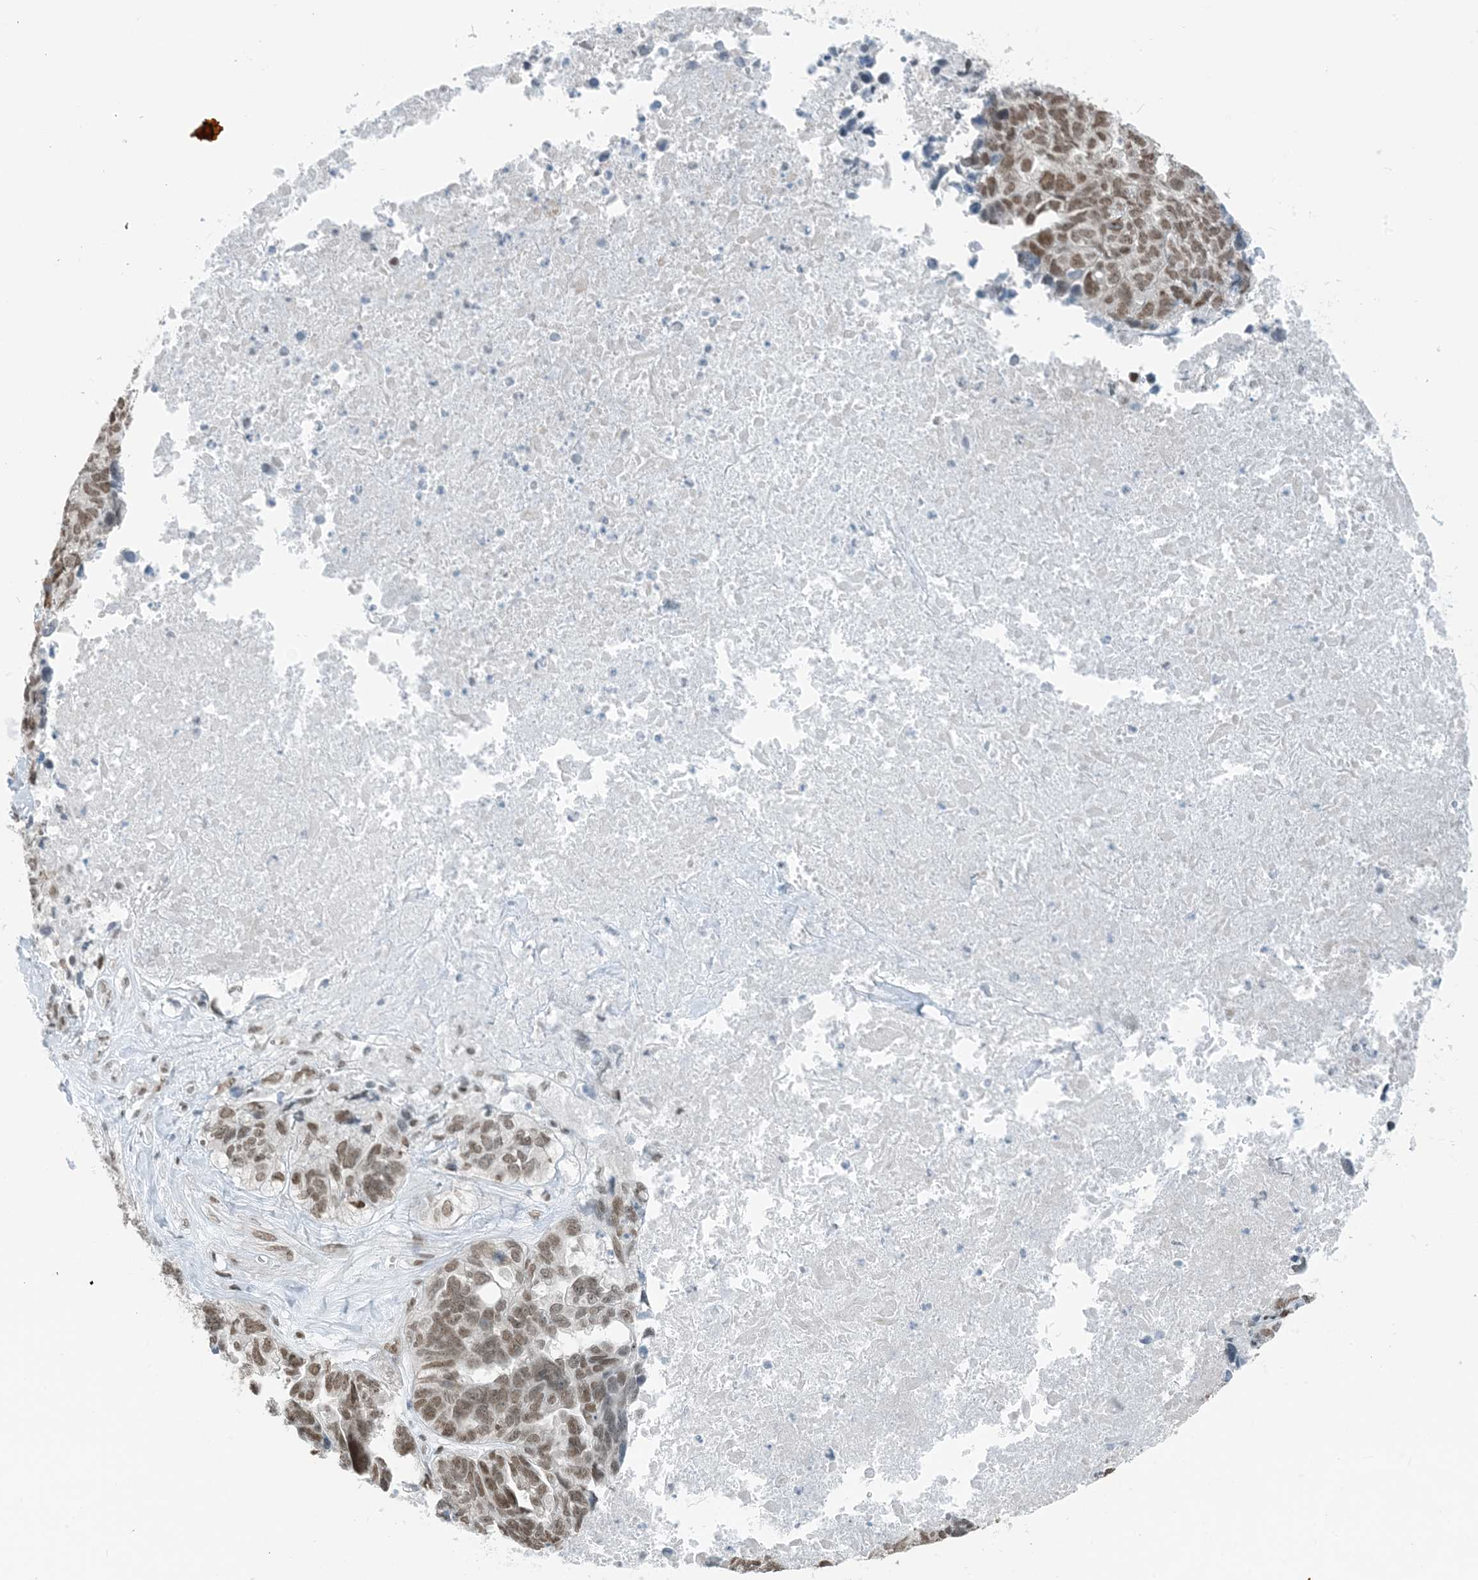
{"staining": {"intensity": "moderate", "quantity": ">75%", "location": "nuclear"}, "tissue": "ovarian cancer", "cell_type": "Tumor cells", "image_type": "cancer", "snomed": [{"axis": "morphology", "description": "Cystadenocarcinoma, serous, NOS"}, {"axis": "topography", "description": "Ovary"}], "caption": "IHC histopathology image of neoplastic tissue: ovarian cancer stained using immunohistochemistry (IHC) shows medium levels of moderate protein expression localized specifically in the nuclear of tumor cells, appearing as a nuclear brown color.", "gene": "ZNF500", "patient": {"sex": "female", "age": 79}}